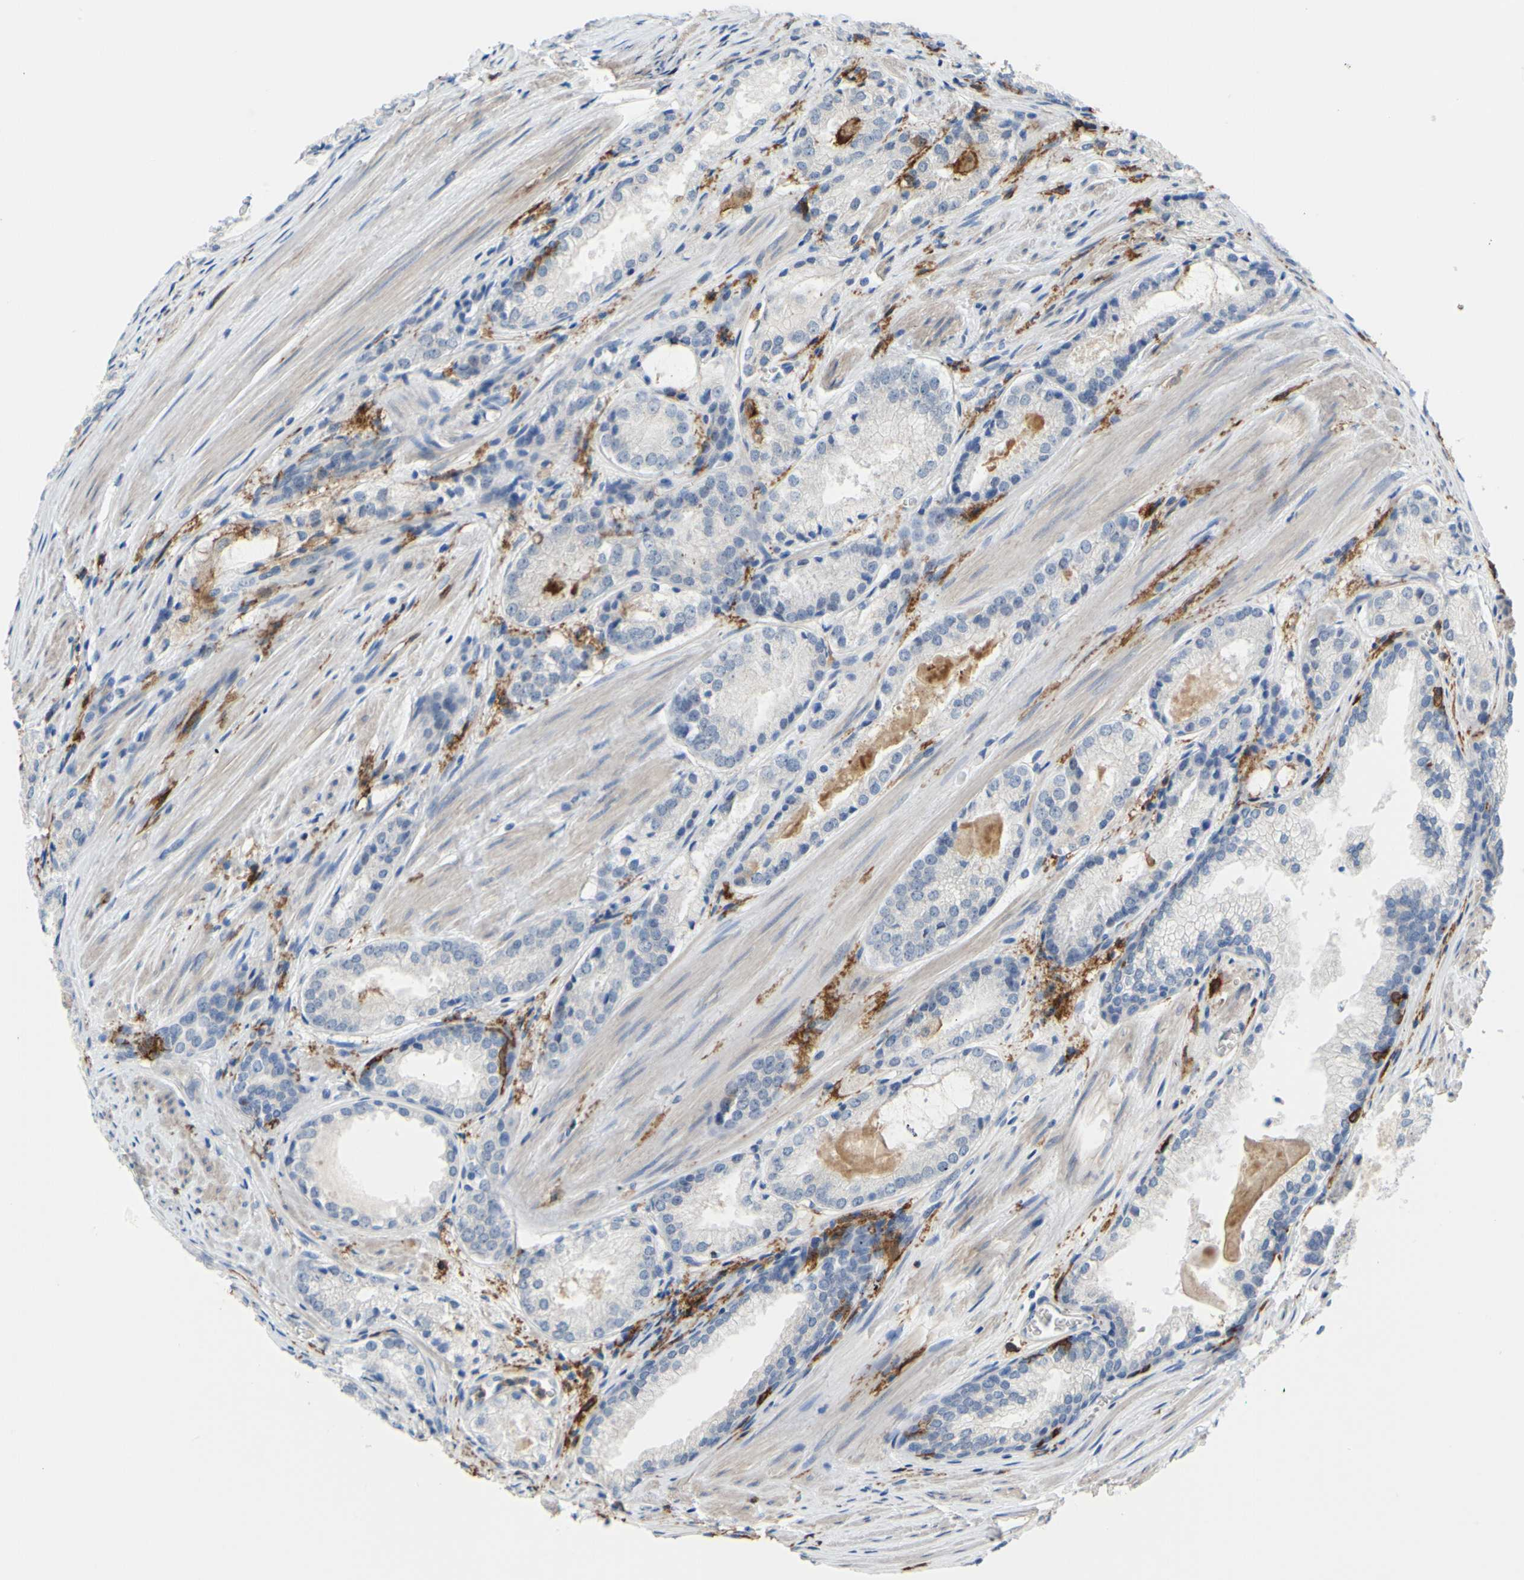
{"staining": {"intensity": "negative", "quantity": "none", "location": "none"}, "tissue": "prostate cancer", "cell_type": "Tumor cells", "image_type": "cancer", "snomed": [{"axis": "morphology", "description": "Adenocarcinoma, Low grade"}, {"axis": "topography", "description": "Prostate"}], "caption": "The micrograph displays no staining of tumor cells in prostate cancer. (Stains: DAB immunohistochemistry (IHC) with hematoxylin counter stain, Microscopy: brightfield microscopy at high magnification).", "gene": "FCGR2A", "patient": {"sex": "male", "age": 60}}